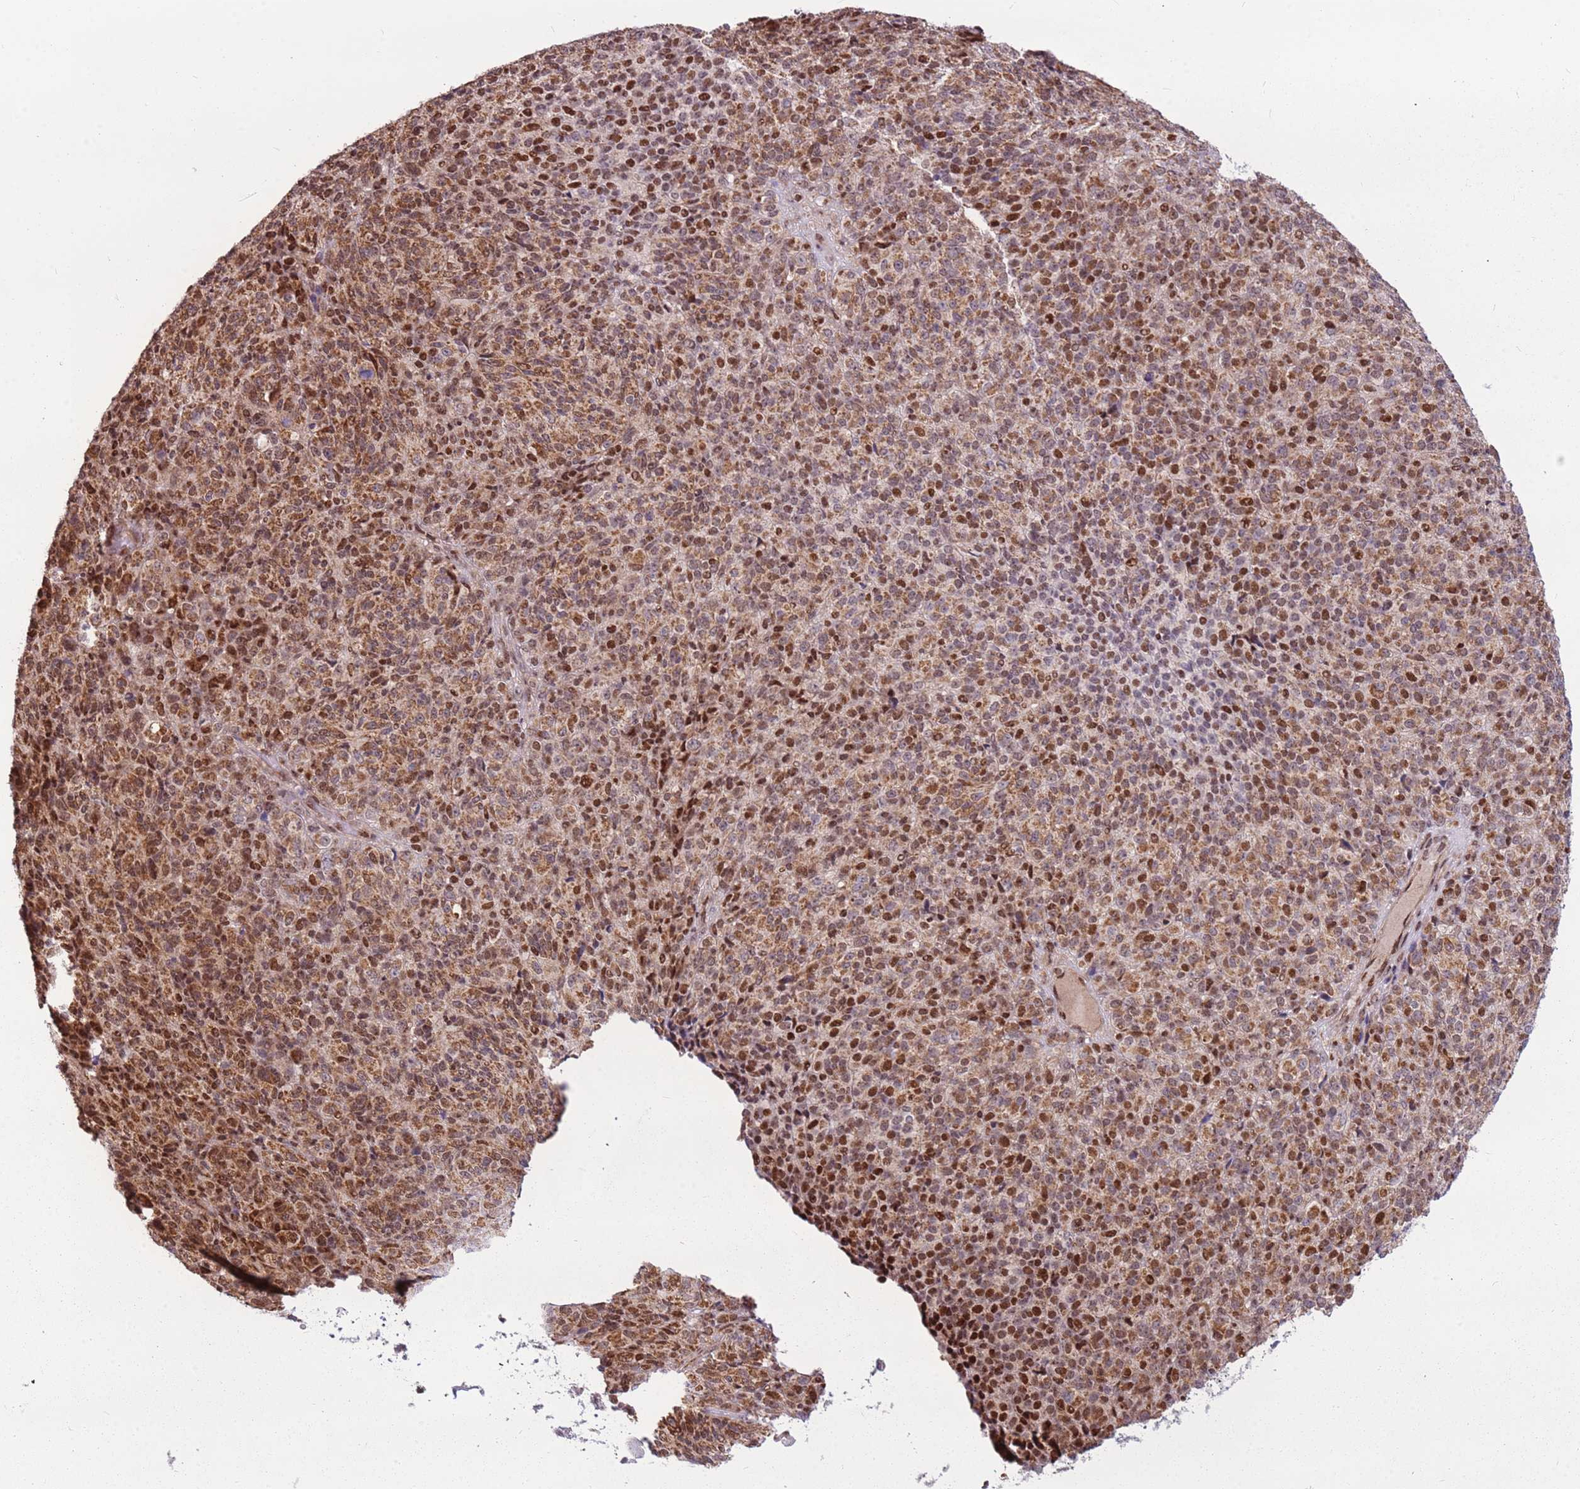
{"staining": {"intensity": "moderate", "quantity": ">75%", "location": "cytoplasmic/membranous,nuclear"}, "tissue": "melanoma", "cell_type": "Tumor cells", "image_type": "cancer", "snomed": [{"axis": "morphology", "description": "Malignant melanoma, Metastatic site"}, {"axis": "topography", "description": "Brain"}], "caption": "A brown stain shows moderate cytoplasmic/membranous and nuclear staining of a protein in human melanoma tumor cells. Immunohistochemistry stains the protein of interest in brown and the nuclei are stained blue.", "gene": "PCTP", "patient": {"sex": "female", "age": 56}}